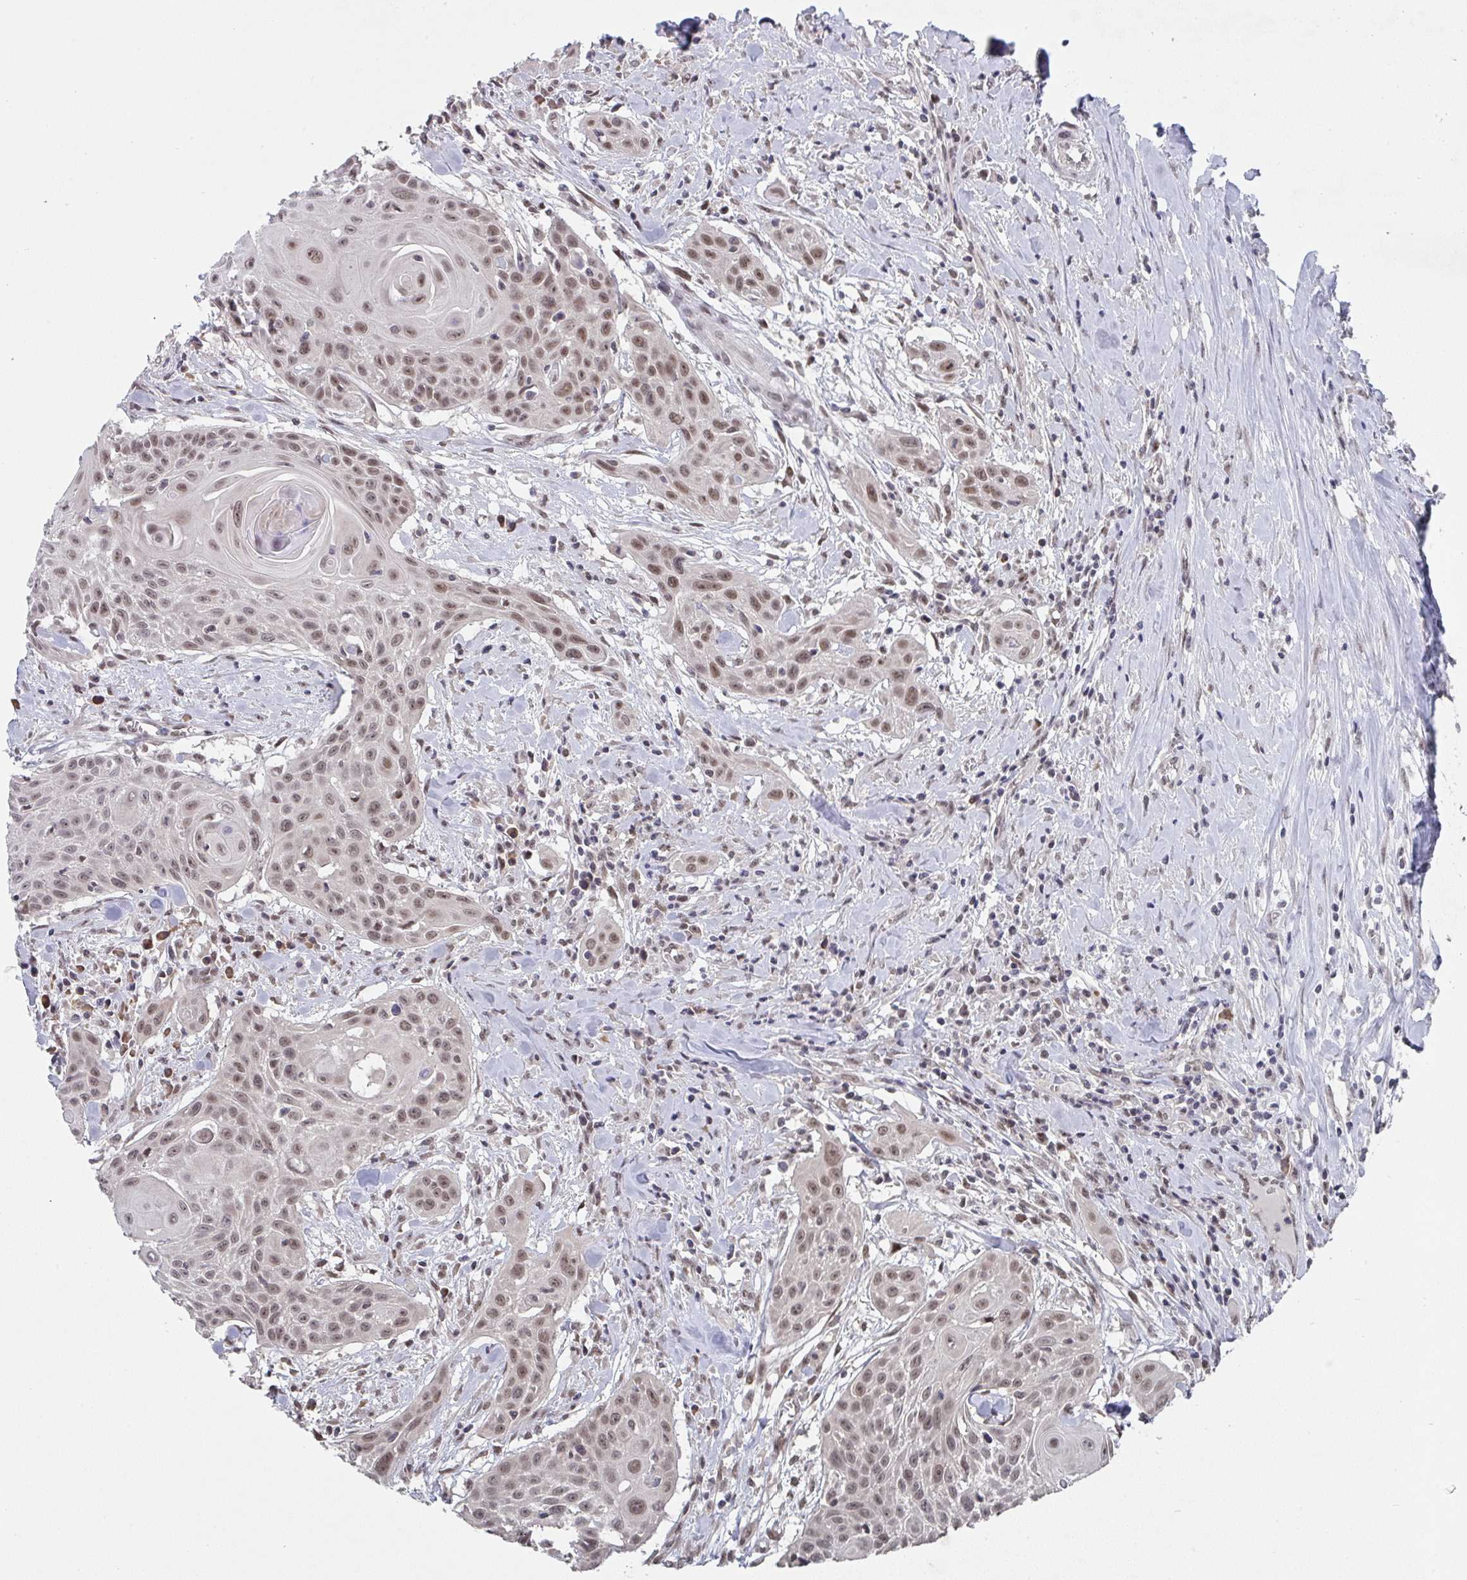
{"staining": {"intensity": "moderate", "quantity": ">75%", "location": "nuclear"}, "tissue": "head and neck cancer", "cell_type": "Tumor cells", "image_type": "cancer", "snomed": [{"axis": "morphology", "description": "Squamous cell carcinoma, NOS"}, {"axis": "topography", "description": "Lymph node"}, {"axis": "topography", "description": "Salivary gland"}, {"axis": "topography", "description": "Head-Neck"}], "caption": "This micrograph demonstrates immunohistochemistry (IHC) staining of head and neck cancer, with medium moderate nuclear staining in about >75% of tumor cells.", "gene": "JMJD1C", "patient": {"sex": "female", "age": 74}}